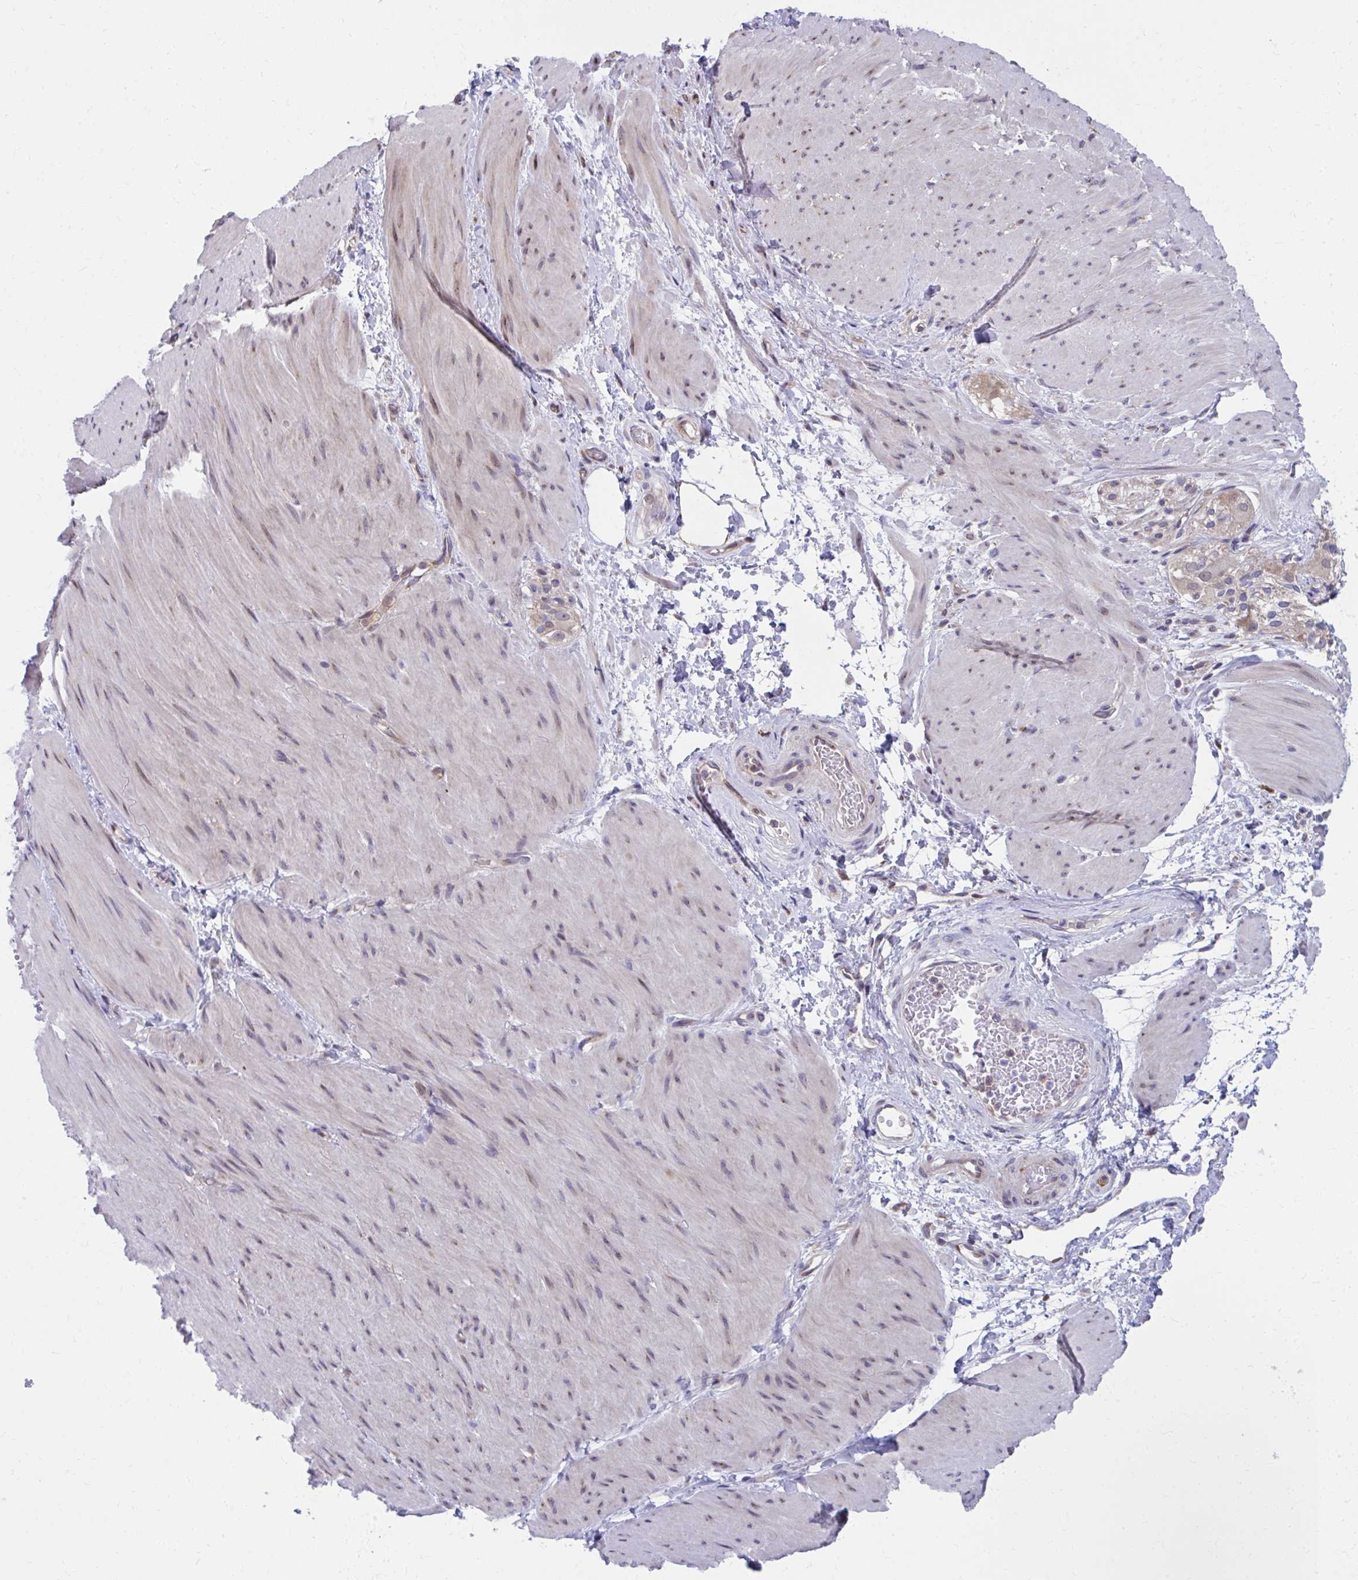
{"staining": {"intensity": "weak", "quantity": "<25%", "location": "cytoplasmic/membranous"}, "tissue": "smooth muscle", "cell_type": "Smooth muscle cells", "image_type": "normal", "snomed": [{"axis": "morphology", "description": "Normal tissue, NOS"}, {"axis": "topography", "description": "Smooth muscle"}, {"axis": "topography", "description": "Rectum"}], "caption": "High power microscopy photomicrograph of an immunohistochemistry image of normal smooth muscle, revealing no significant positivity in smooth muscle cells.", "gene": "ZNF778", "patient": {"sex": "male", "age": 53}}